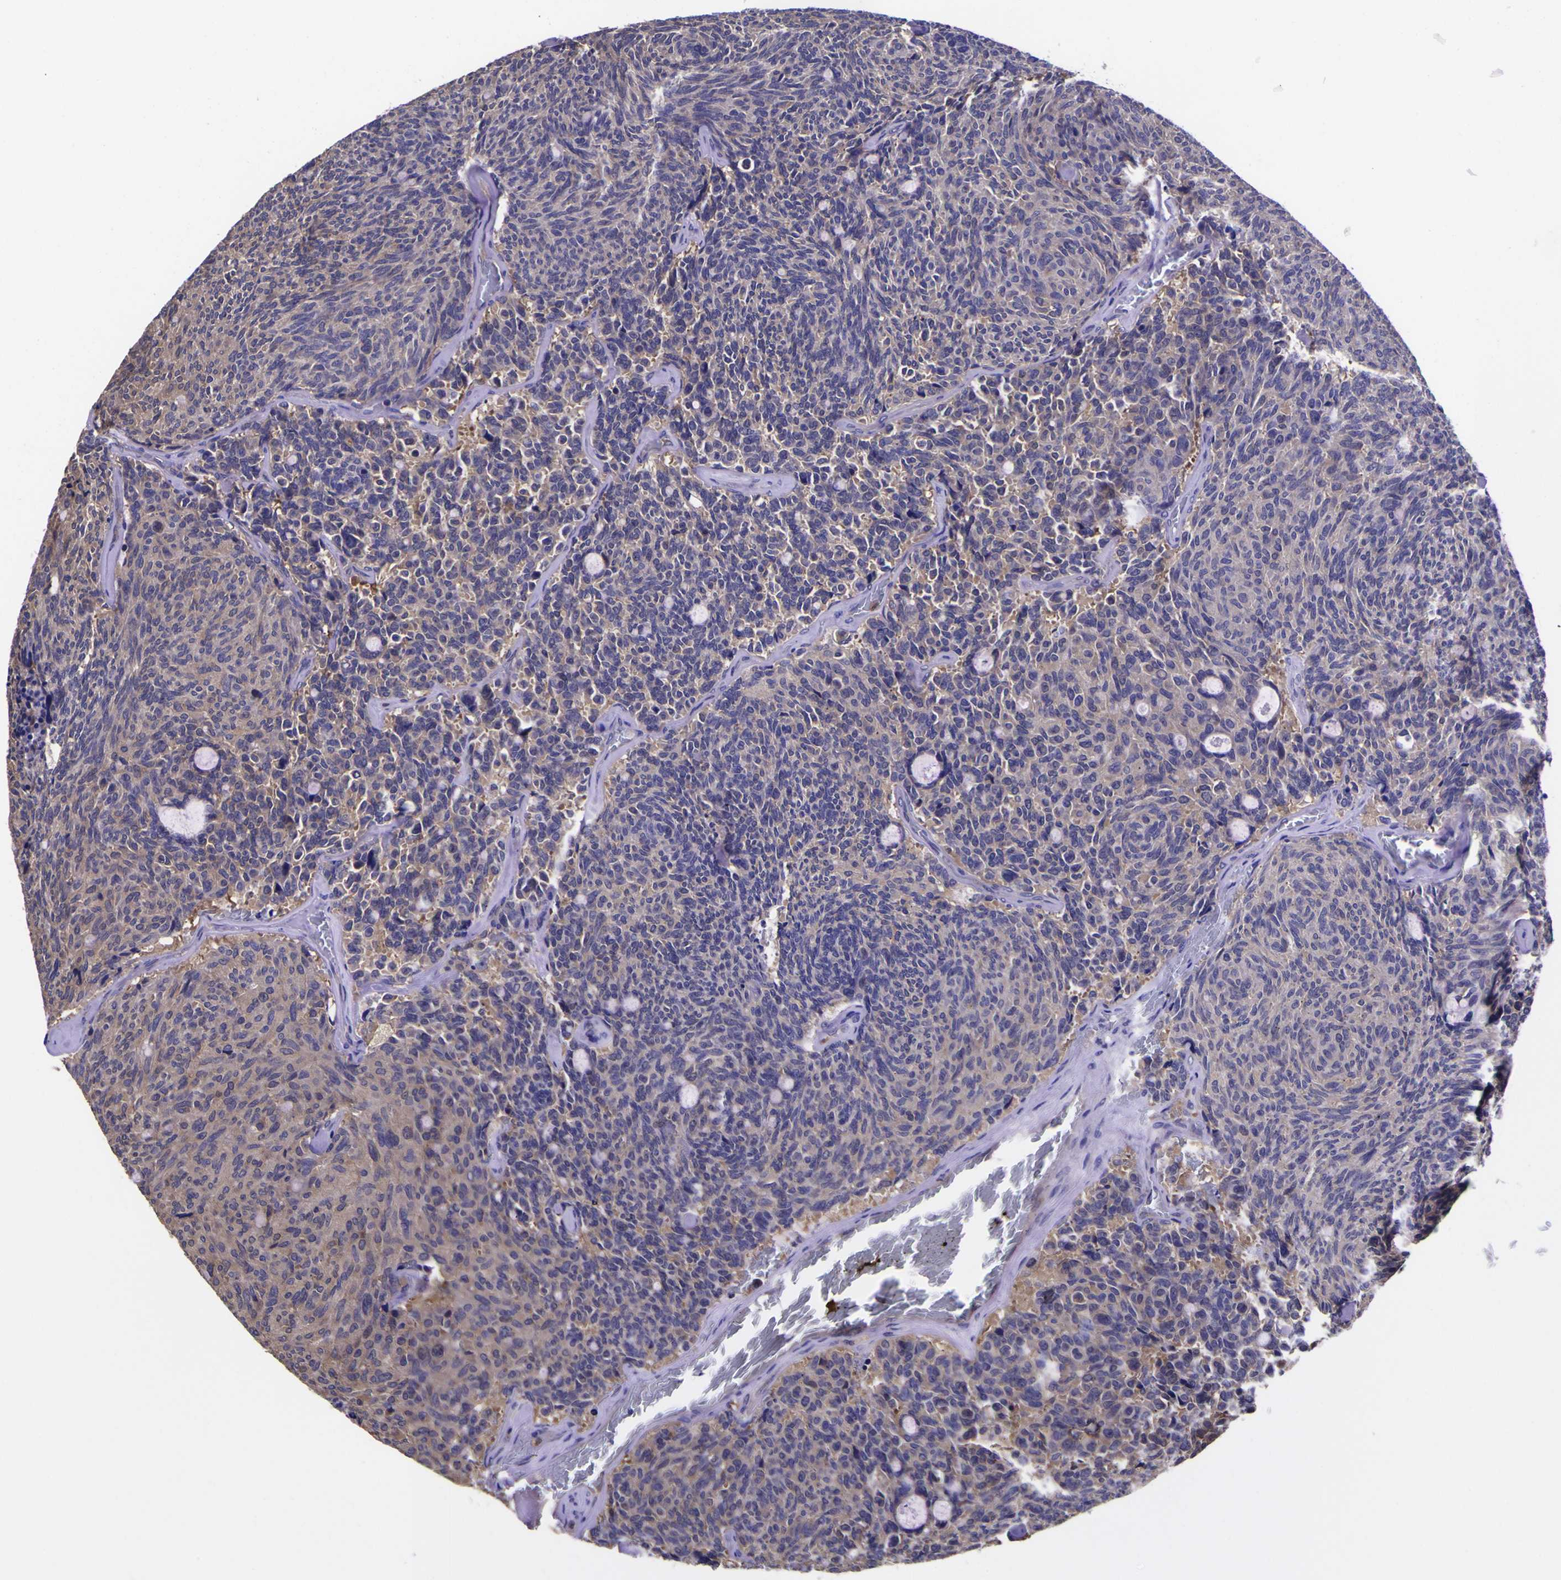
{"staining": {"intensity": "negative", "quantity": "none", "location": "none"}, "tissue": "carcinoid", "cell_type": "Tumor cells", "image_type": "cancer", "snomed": [{"axis": "morphology", "description": "Carcinoid, malignant, NOS"}, {"axis": "topography", "description": "Pancreas"}], "caption": "IHC histopathology image of human carcinoid stained for a protein (brown), which shows no expression in tumor cells. Brightfield microscopy of IHC stained with DAB (3,3'-diaminobenzidine) (brown) and hematoxylin (blue), captured at high magnification.", "gene": "MAPK14", "patient": {"sex": "female", "age": 54}}